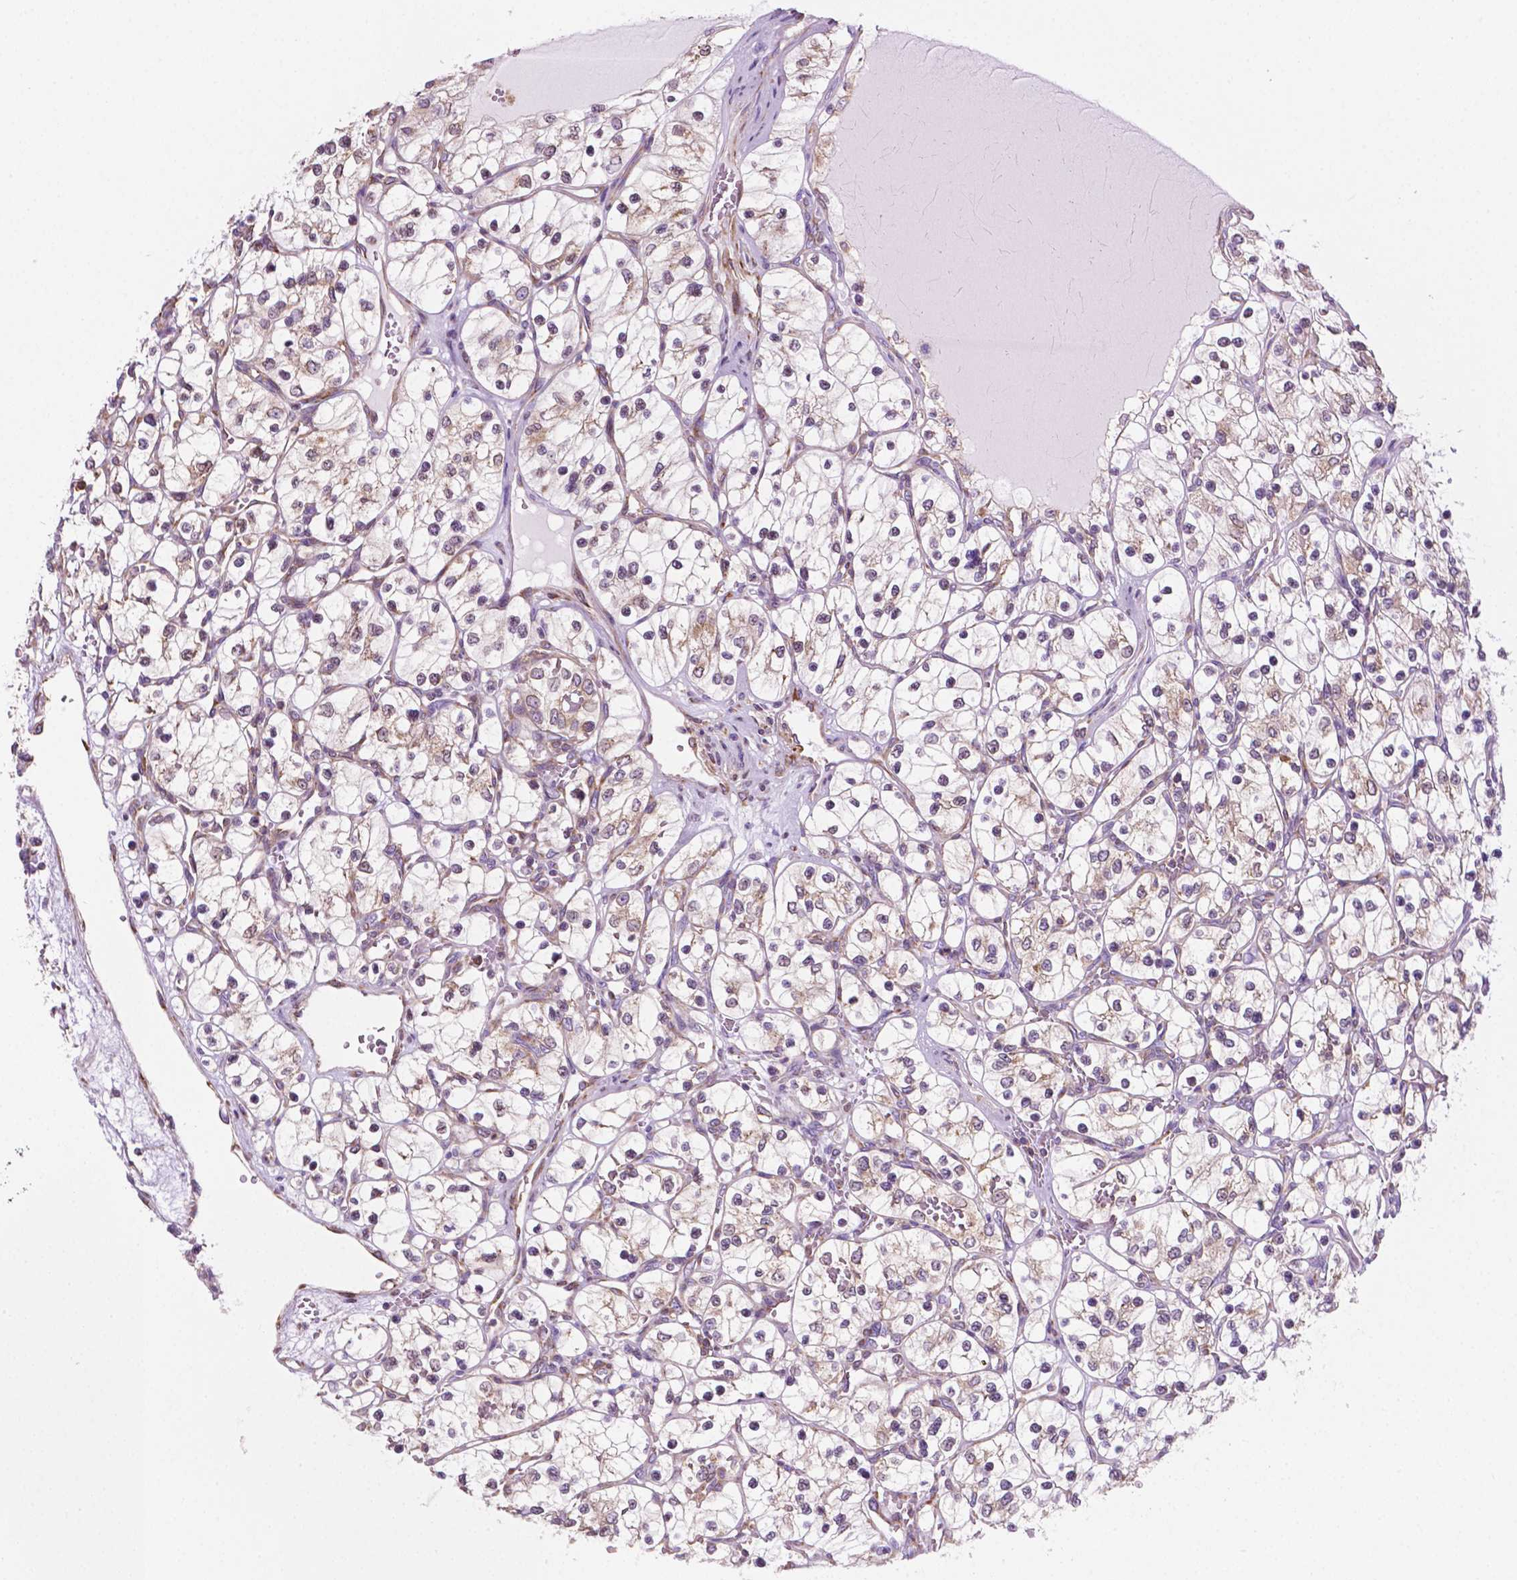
{"staining": {"intensity": "weak", "quantity": "25%-75%", "location": "cytoplasmic/membranous"}, "tissue": "renal cancer", "cell_type": "Tumor cells", "image_type": "cancer", "snomed": [{"axis": "morphology", "description": "Adenocarcinoma, NOS"}, {"axis": "topography", "description": "Kidney"}], "caption": "Immunohistochemical staining of human renal adenocarcinoma displays weak cytoplasmic/membranous protein positivity in approximately 25%-75% of tumor cells. The protein is shown in brown color, while the nuclei are stained blue.", "gene": "RPL29", "patient": {"sex": "female", "age": 69}}